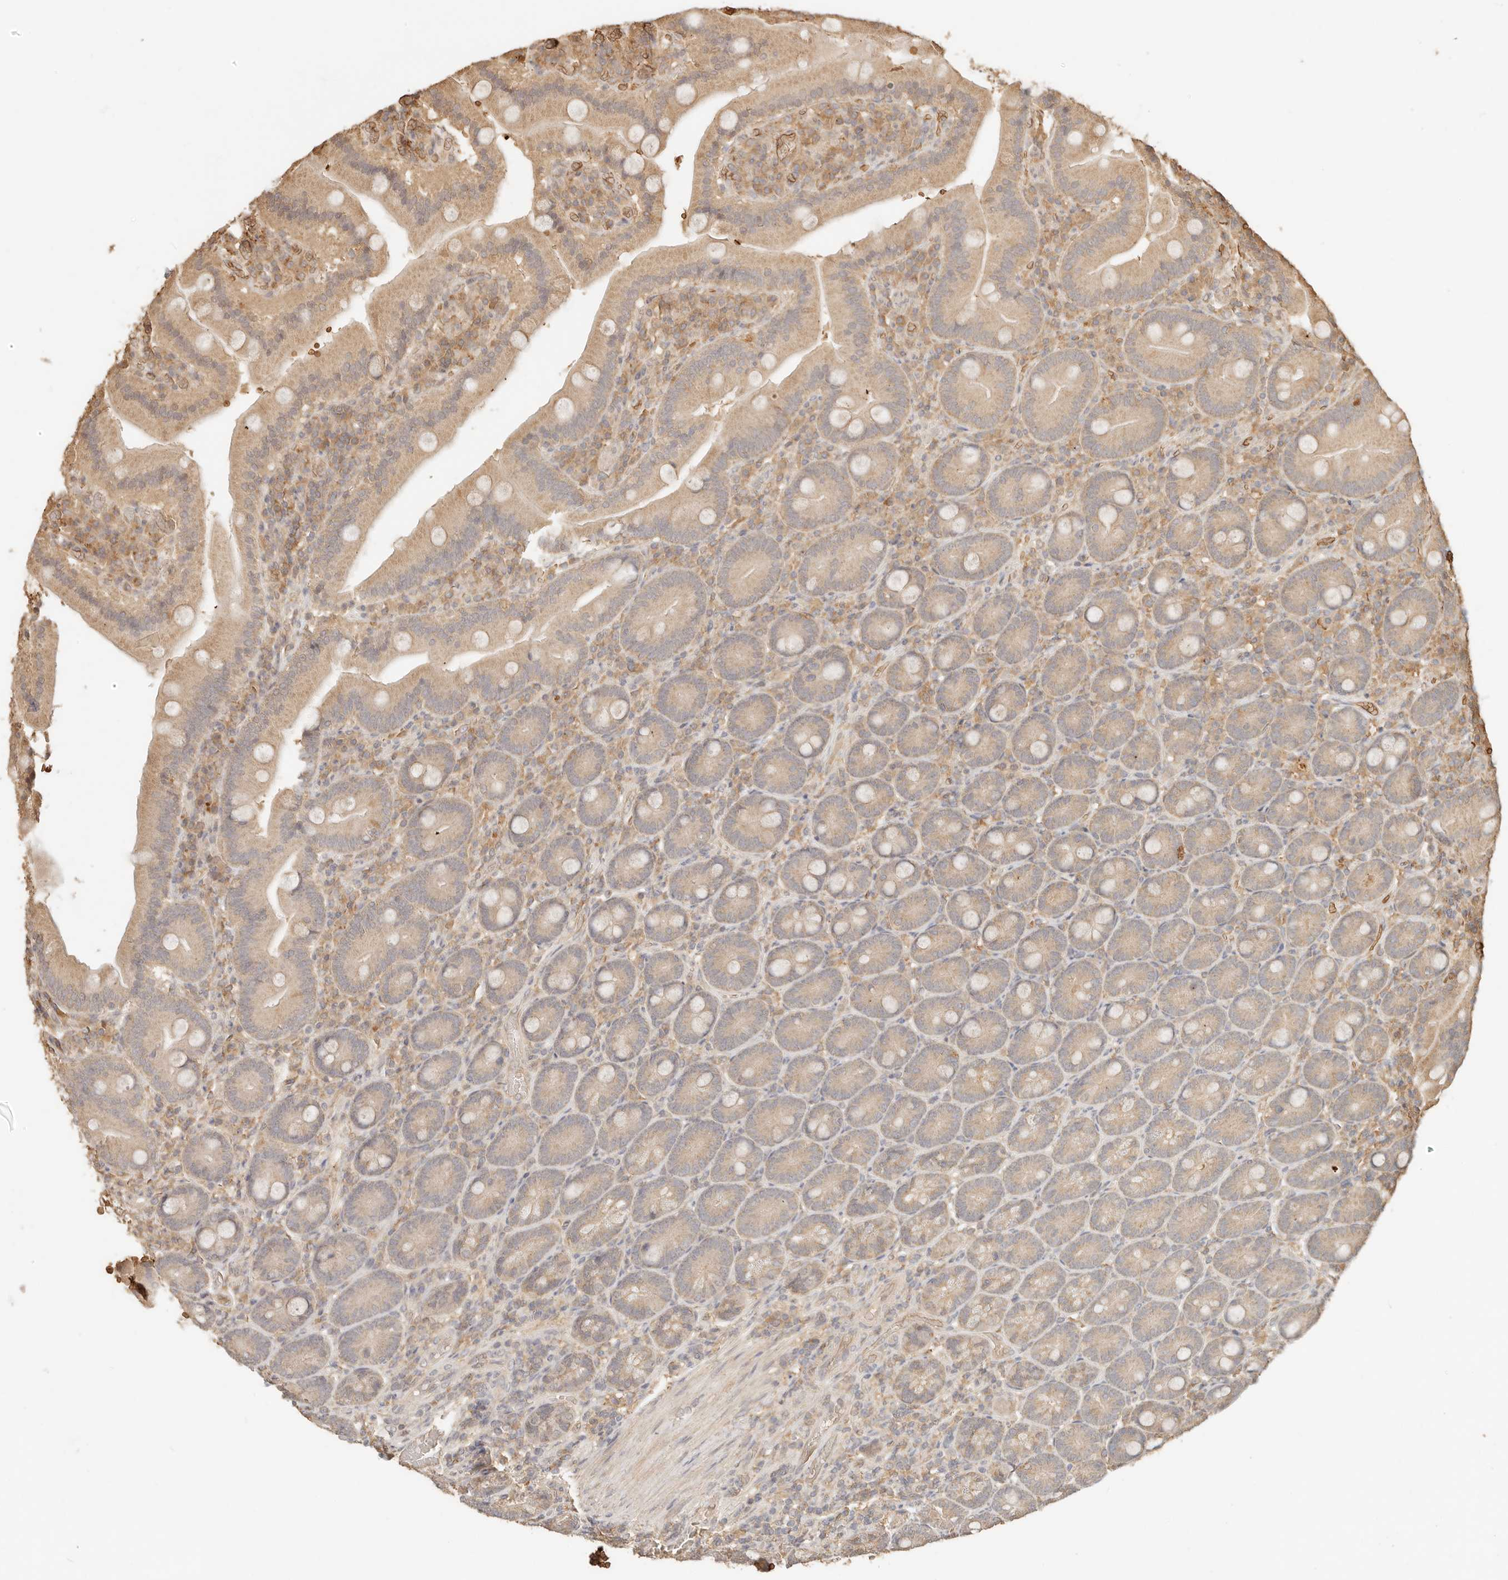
{"staining": {"intensity": "weak", "quantity": ">75%", "location": "cytoplasmic/membranous"}, "tissue": "duodenum", "cell_type": "Glandular cells", "image_type": "normal", "snomed": [{"axis": "morphology", "description": "Normal tissue, NOS"}, {"axis": "topography", "description": "Duodenum"}], "caption": "IHC micrograph of benign human duodenum stained for a protein (brown), which displays low levels of weak cytoplasmic/membranous expression in approximately >75% of glandular cells.", "gene": "INTS11", "patient": {"sex": "female", "age": 62}}